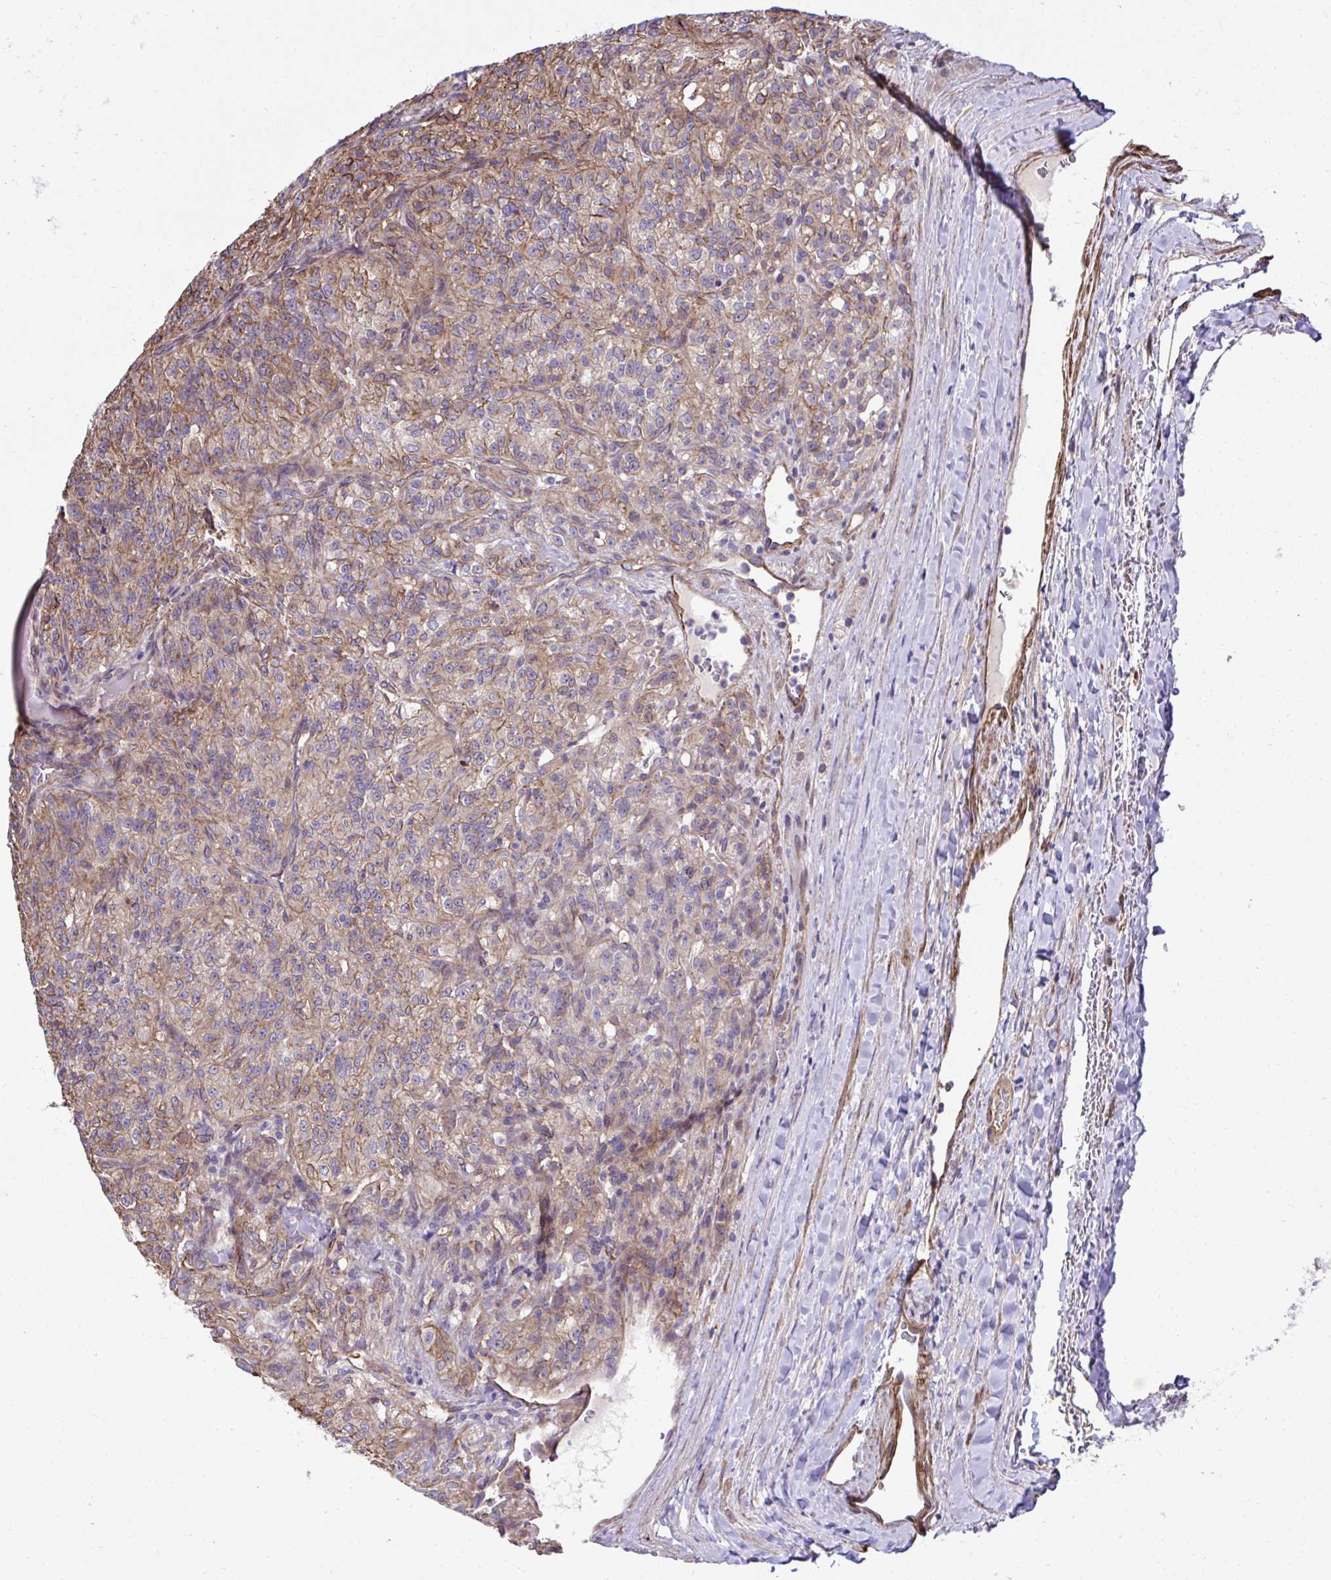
{"staining": {"intensity": "moderate", "quantity": "25%-75%", "location": "cytoplasmic/membranous"}, "tissue": "renal cancer", "cell_type": "Tumor cells", "image_type": "cancer", "snomed": [{"axis": "morphology", "description": "Adenocarcinoma, NOS"}, {"axis": "topography", "description": "Kidney"}], "caption": "Brown immunohistochemical staining in human renal cancer (adenocarcinoma) exhibits moderate cytoplasmic/membranous positivity in approximately 25%-75% of tumor cells.", "gene": "TRIM52", "patient": {"sex": "female", "age": 63}}